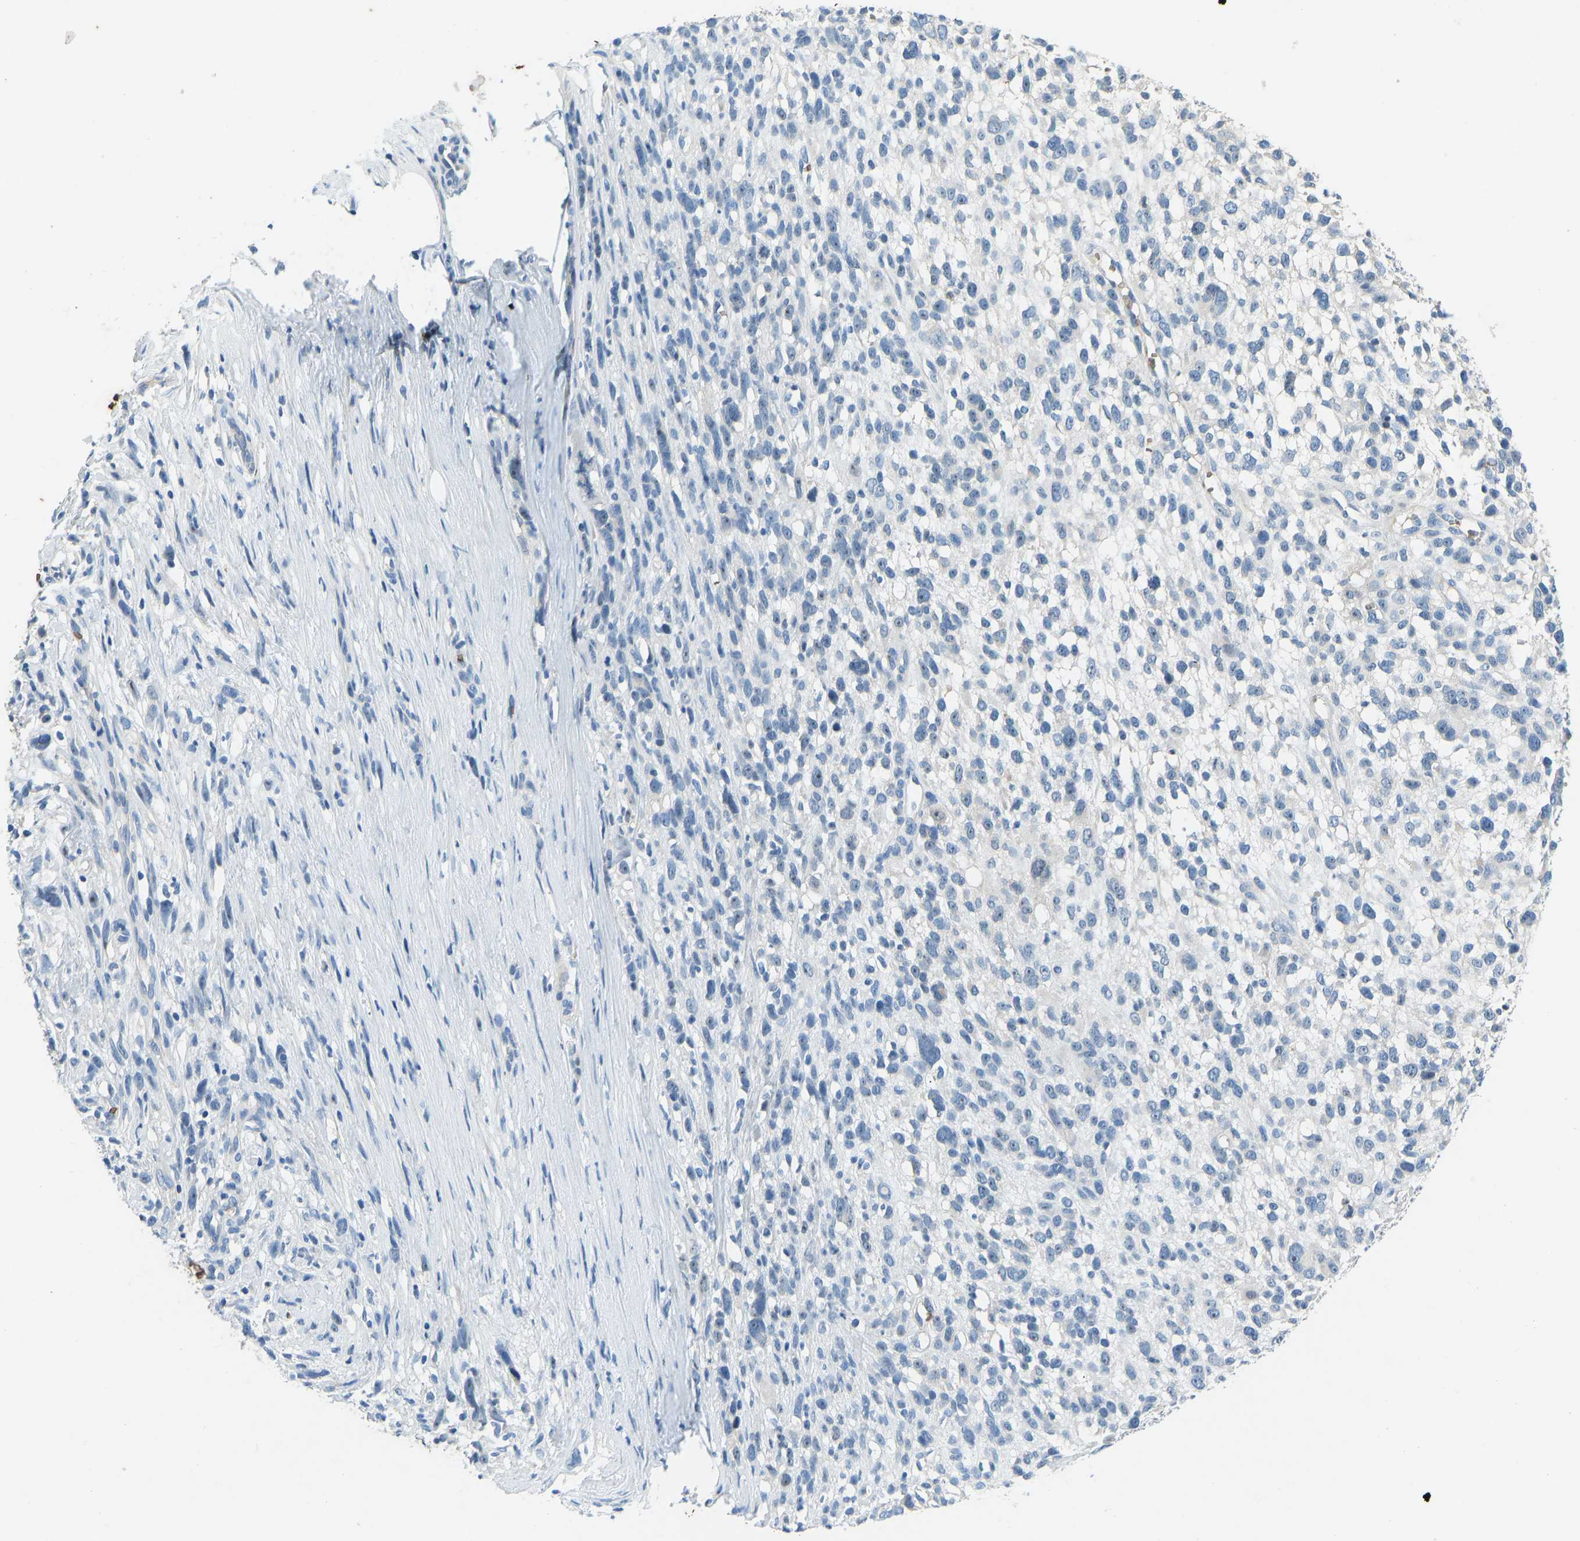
{"staining": {"intensity": "negative", "quantity": "none", "location": "none"}, "tissue": "melanoma", "cell_type": "Tumor cells", "image_type": "cancer", "snomed": [{"axis": "morphology", "description": "Malignant melanoma, NOS"}, {"axis": "topography", "description": "Skin"}], "caption": "A micrograph of human melanoma is negative for staining in tumor cells.", "gene": "PIGS", "patient": {"sex": "female", "age": 55}}